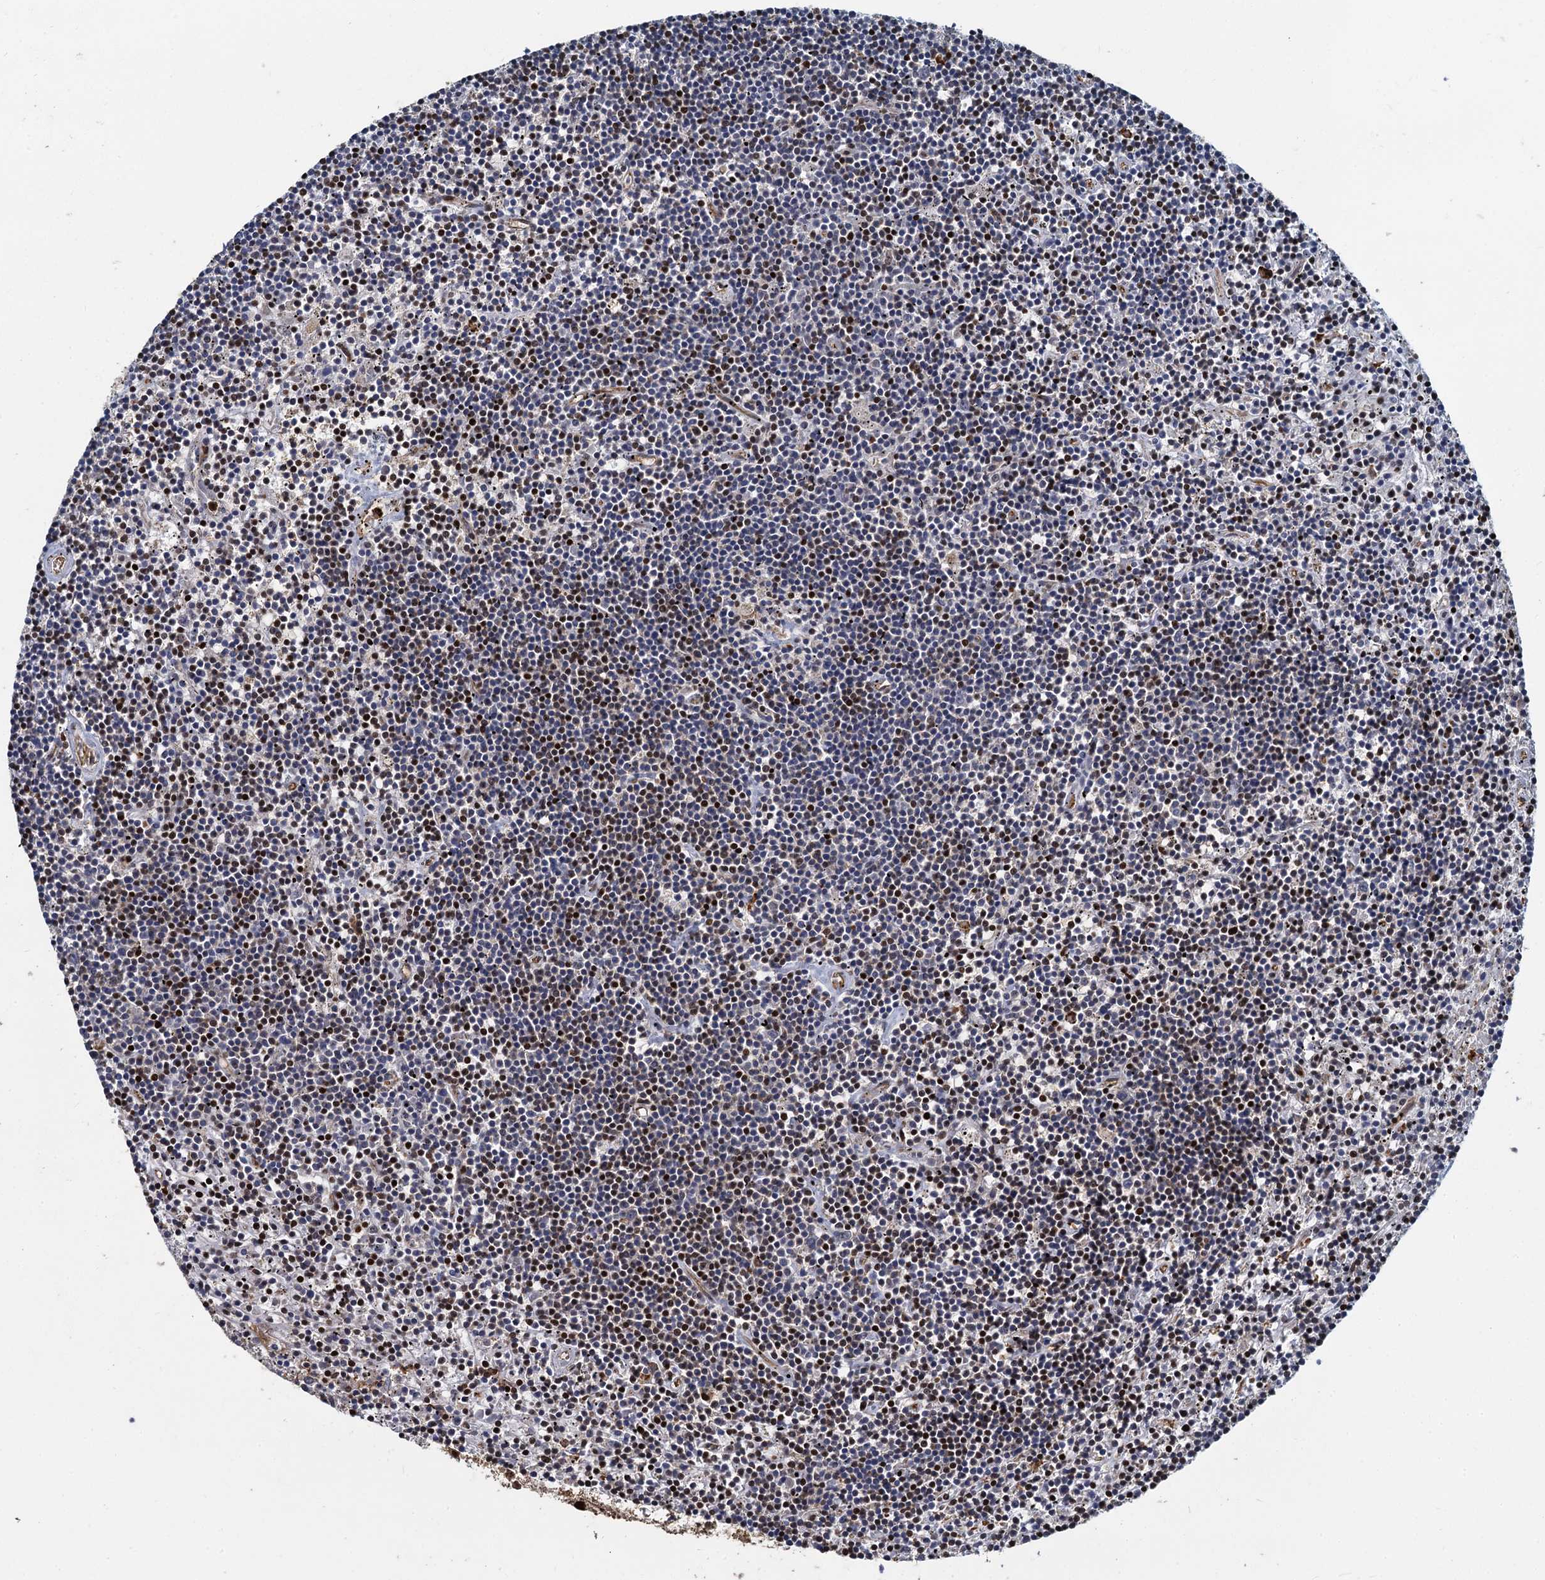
{"staining": {"intensity": "moderate", "quantity": "<25%", "location": "nuclear"}, "tissue": "lymphoma", "cell_type": "Tumor cells", "image_type": "cancer", "snomed": [{"axis": "morphology", "description": "Malignant lymphoma, non-Hodgkin's type, Low grade"}, {"axis": "topography", "description": "Spleen"}], "caption": "This is a histology image of immunohistochemistry staining of lymphoma, which shows moderate expression in the nuclear of tumor cells.", "gene": "ANKRD49", "patient": {"sex": "male", "age": 76}}